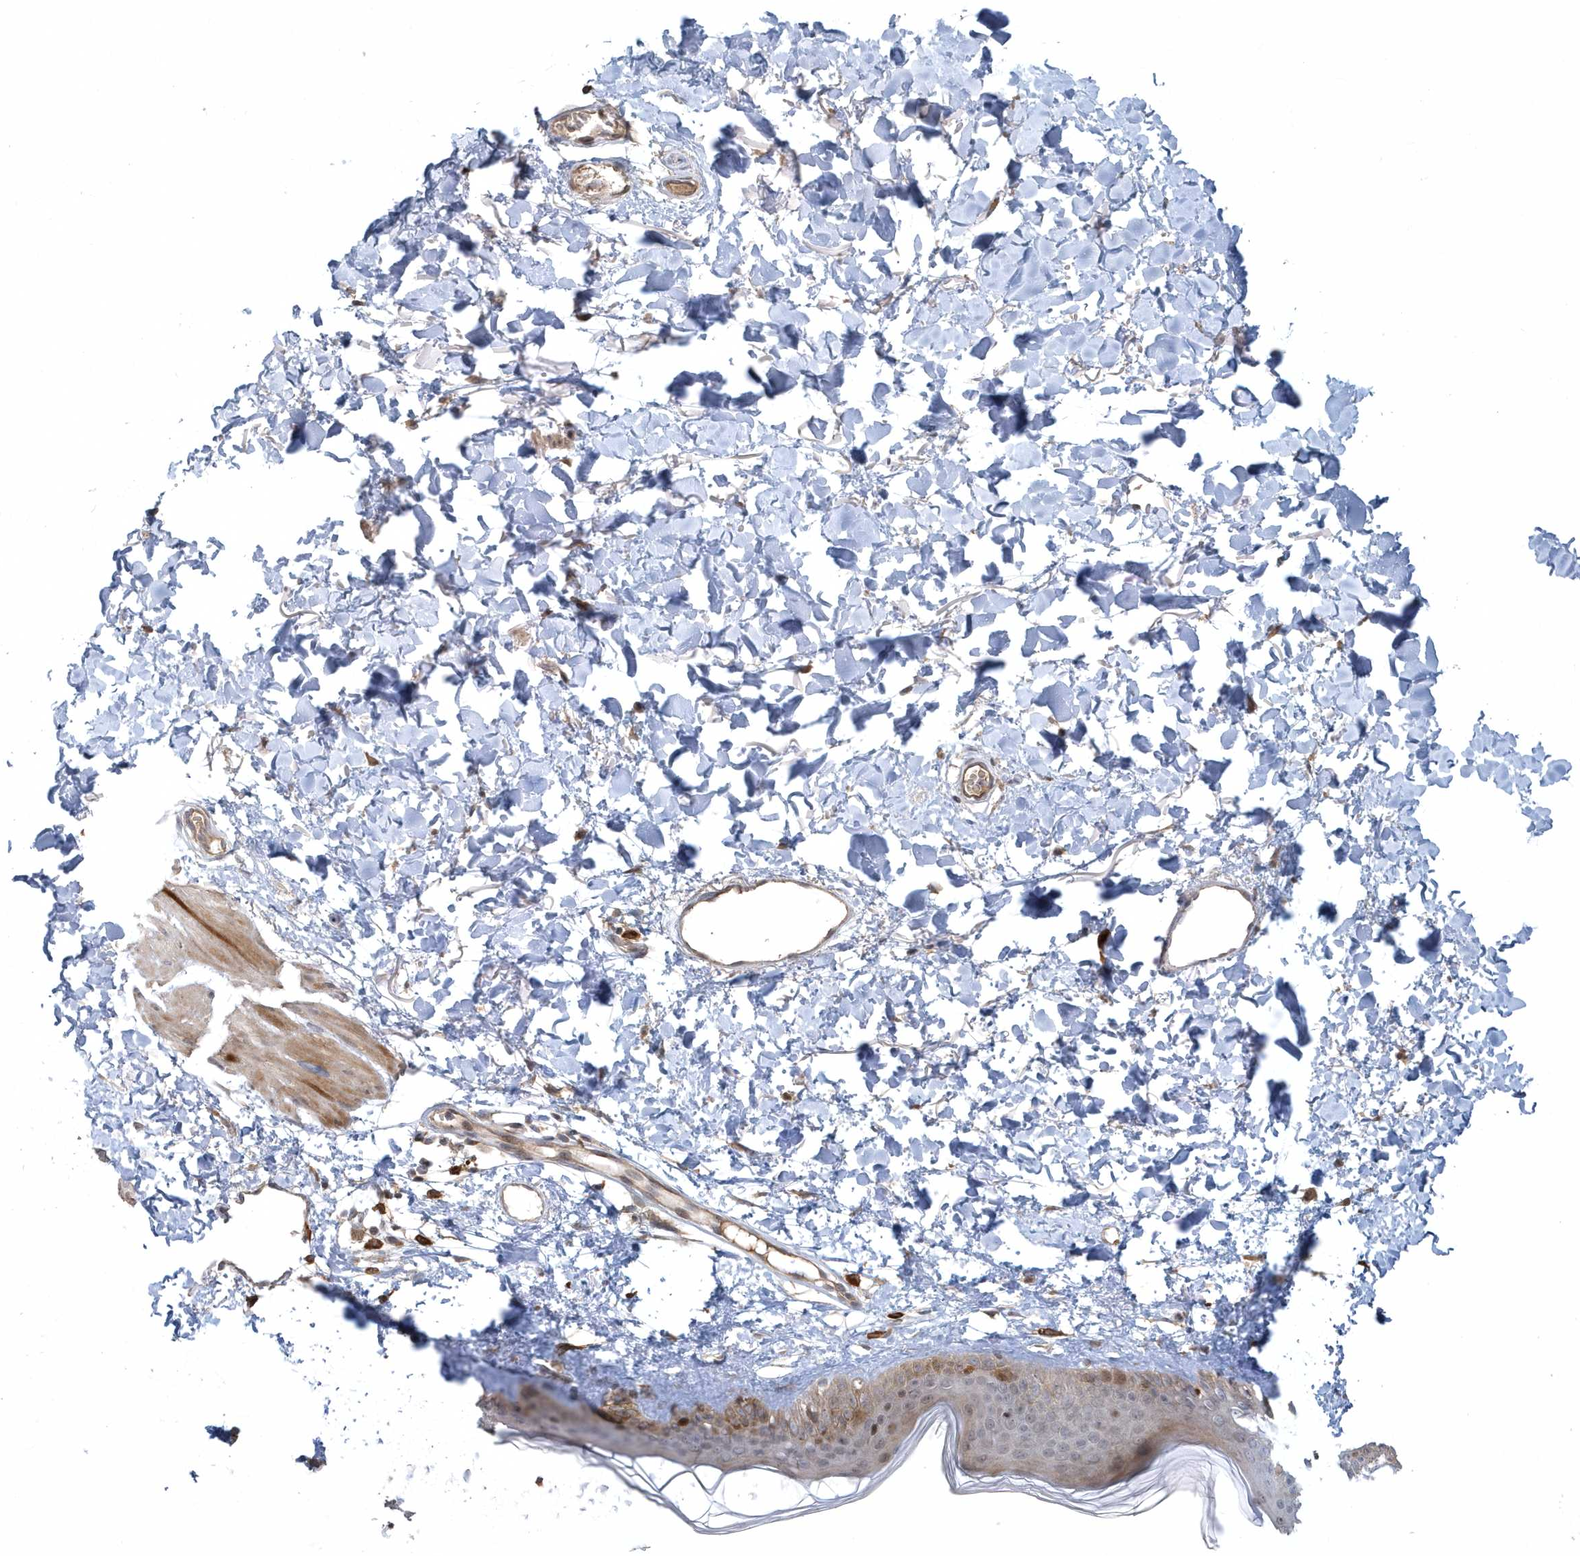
{"staining": {"intensity": "moderate", "quantity": ">75%", "location": "cytoplasmic/membranous"}, "tissue": "skin", "cell_type": "Fibroblasts", "image_type": "normal", "snomed": [{"axis": "morphology", "description": "Normal tissue, NOS"}, {"axis": "topography", "description": "Skin"}], "caption": "Protein expression by immunohistochemistry (IHC) displays moderate cytoplasmic/membranous positivity in about >75% of fibroblasts in benign skin.", "gene": "TRAIP", "patient": {"sex": "female", "age": 58}}